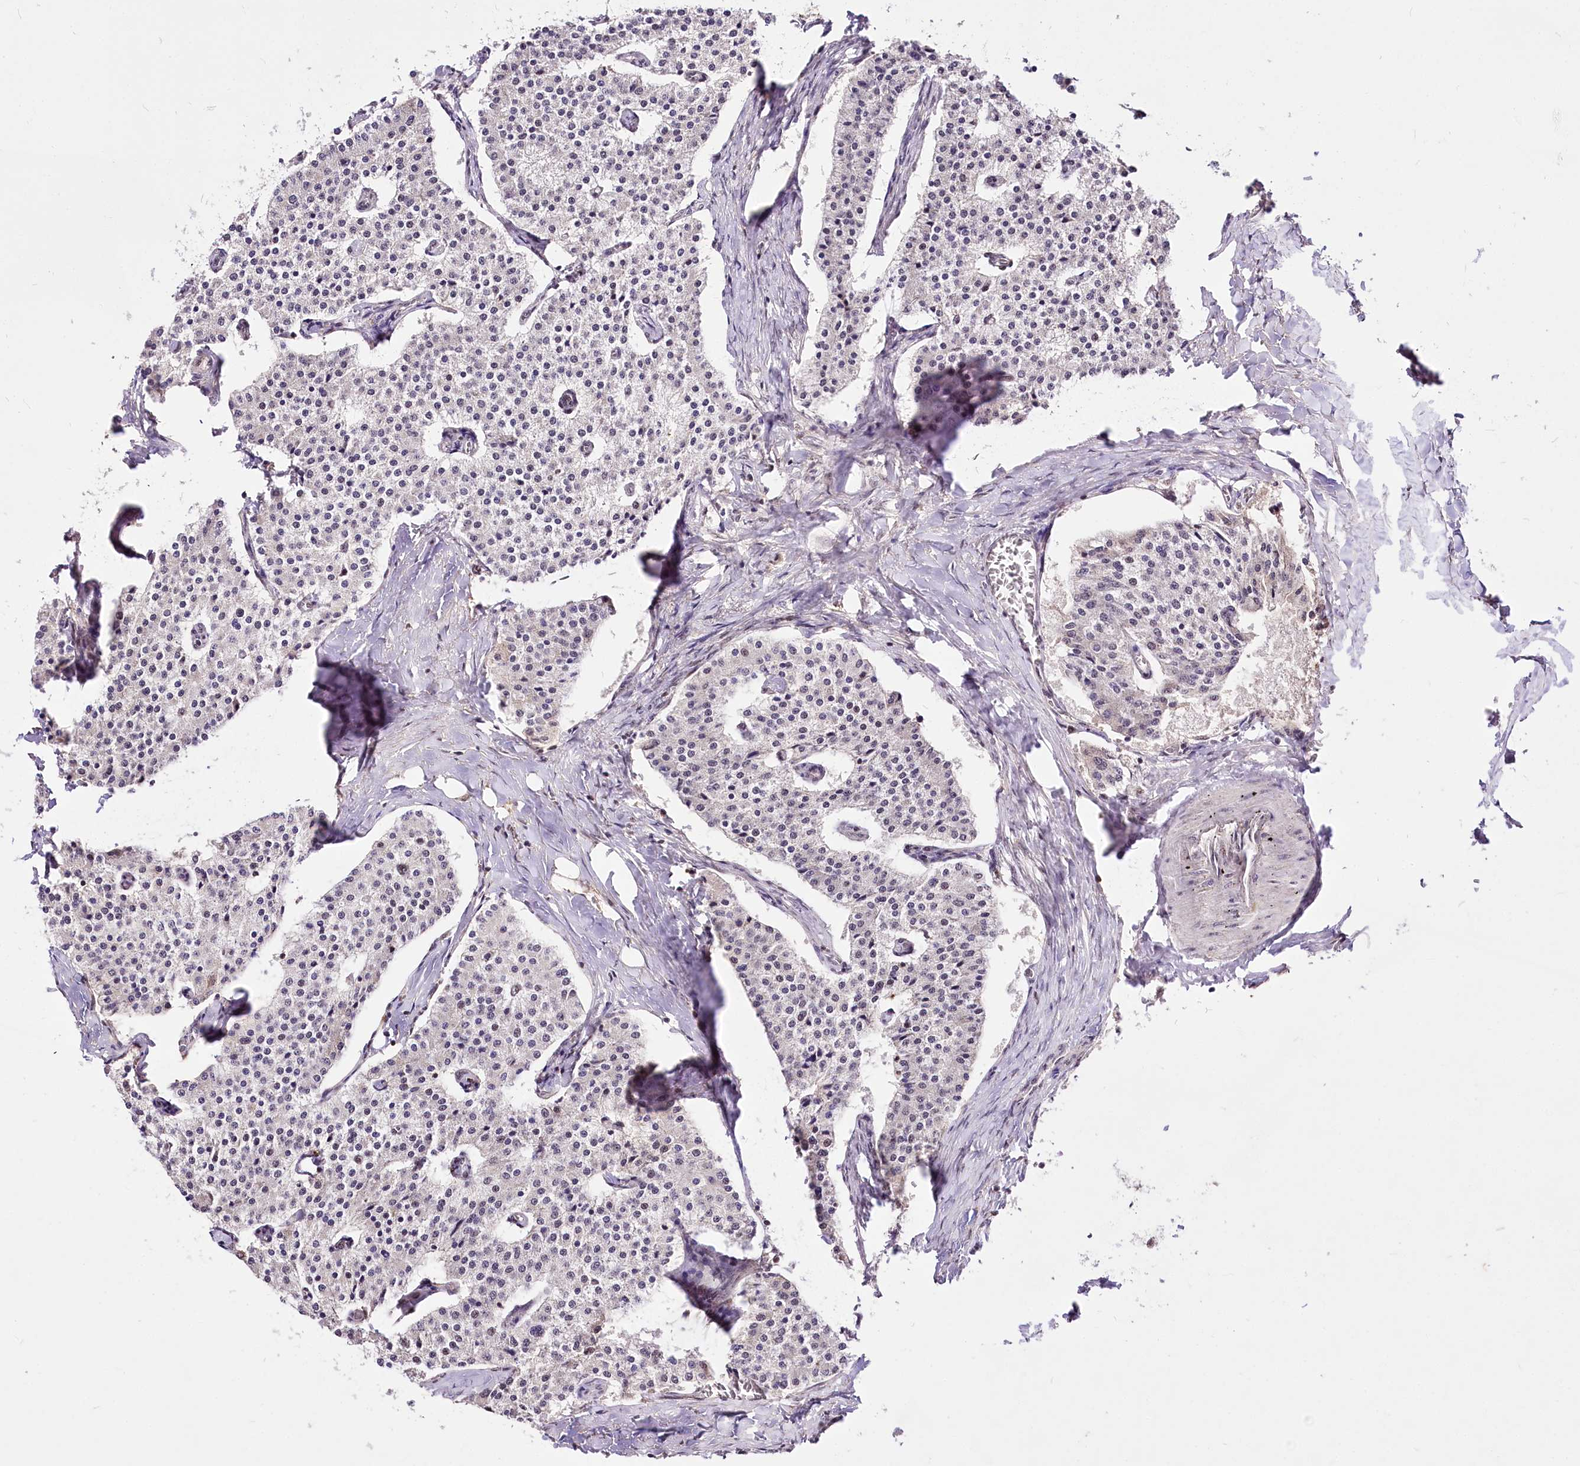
{"staining": {"intensity": "negative", "quantity": "none", "location": "none"}, "tissue": "carcinoid", "cell_type": "Tumor cells", "image_type": "cancer", "snomed": [{"axis": "morphology", "description": "Carcinoid, malignant, NOS"}, {"axis": "topography", "description": "Colon"}], "caption": "Histopathology image shows no significant protein expression in tumor cells of carcinoid.", "gene": "POLA2", "patient": {"sex": "female", "age": 52}}